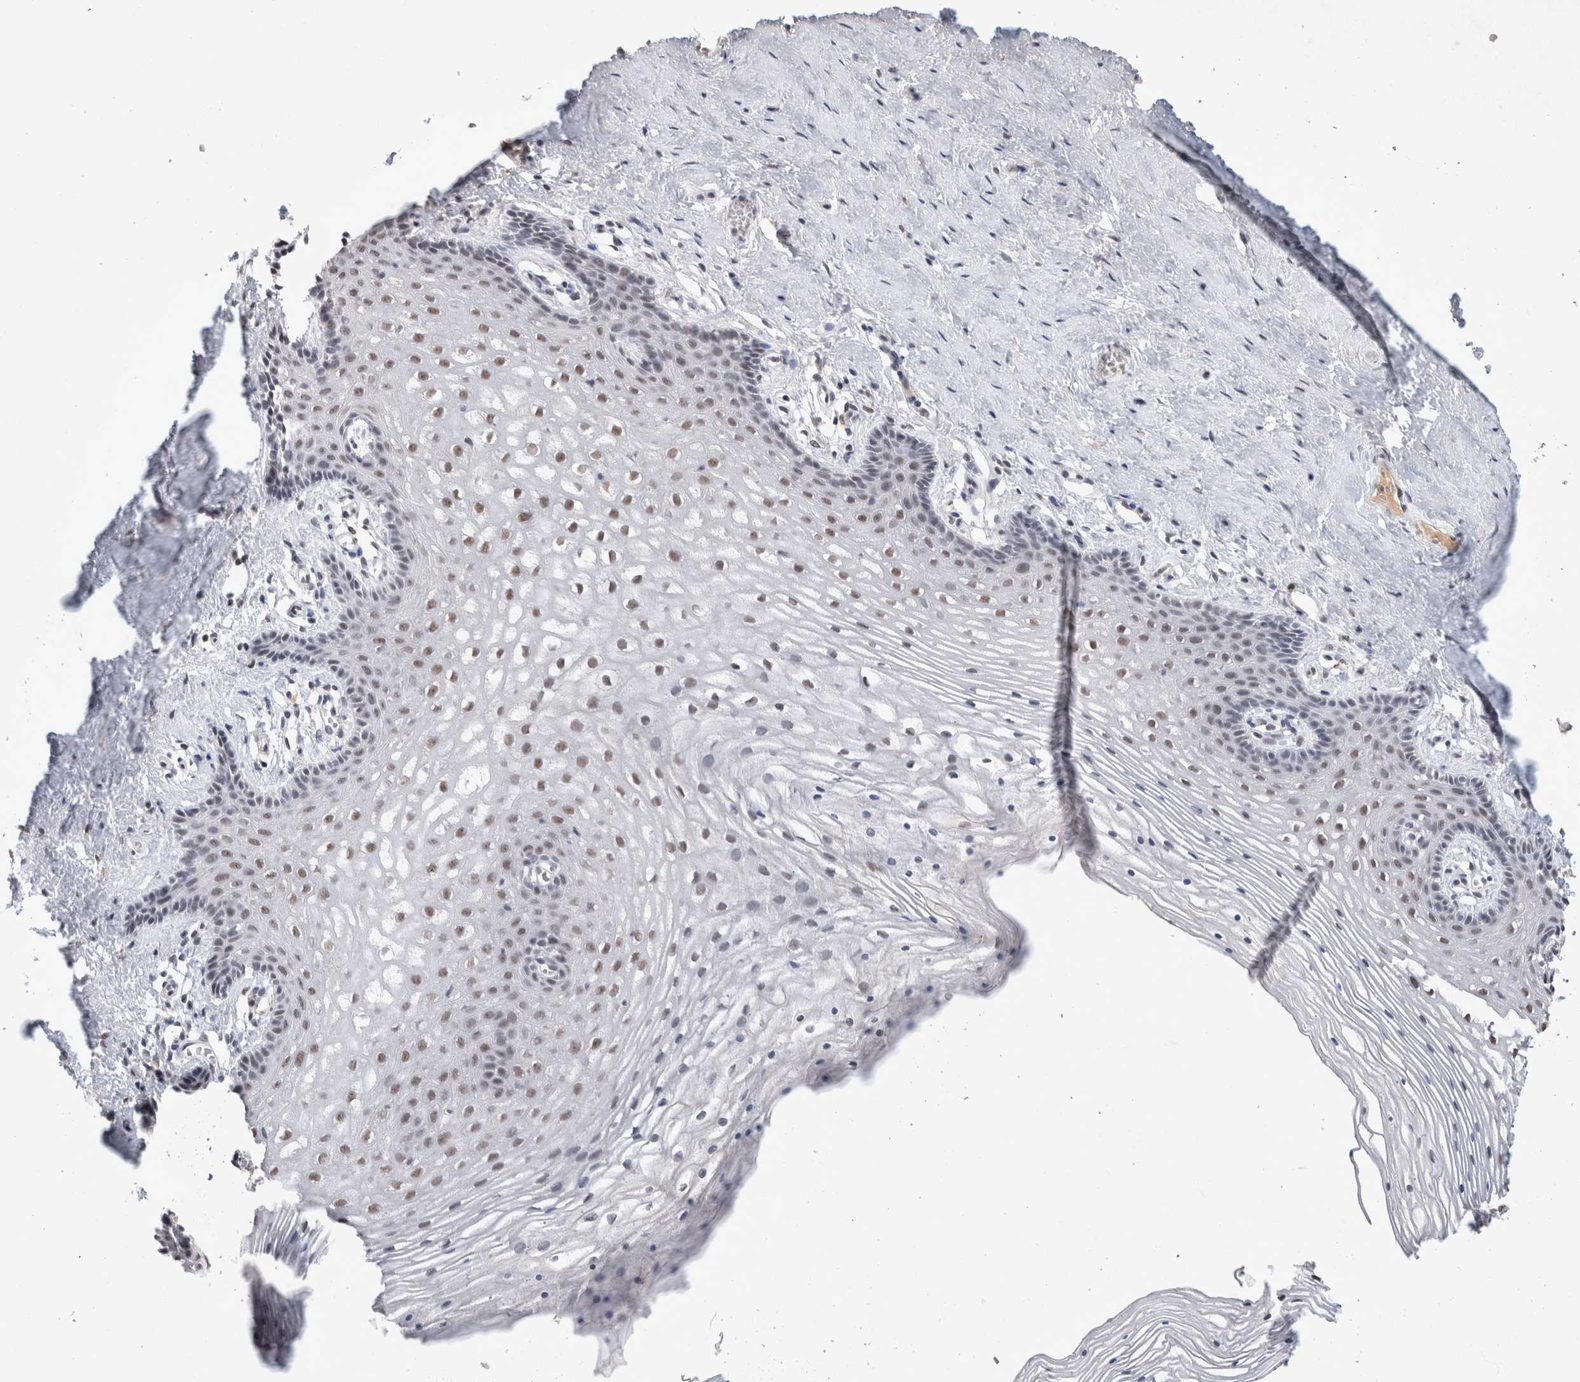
{"staining": {"intensity": "moderate", "quantity": ">75%", "location": "nuclear"}, "tissue": "vagina", "cell_type": "Squamous epithelial cells", "image_type": "normal", "snomed": [{"axis": "morphology", "description": "Normal tissue, NOS"}, {"axis": "topography", "description": "Vagina"}], "caption": "The image shows immunohistochemical staining of unremarkable vagina. There is moderate nuclear staining is appreciated in approximately >75% of squamous epithelial cells.", "gene": "XRCC5", "patient": {"sex": "female", "age": 32}}